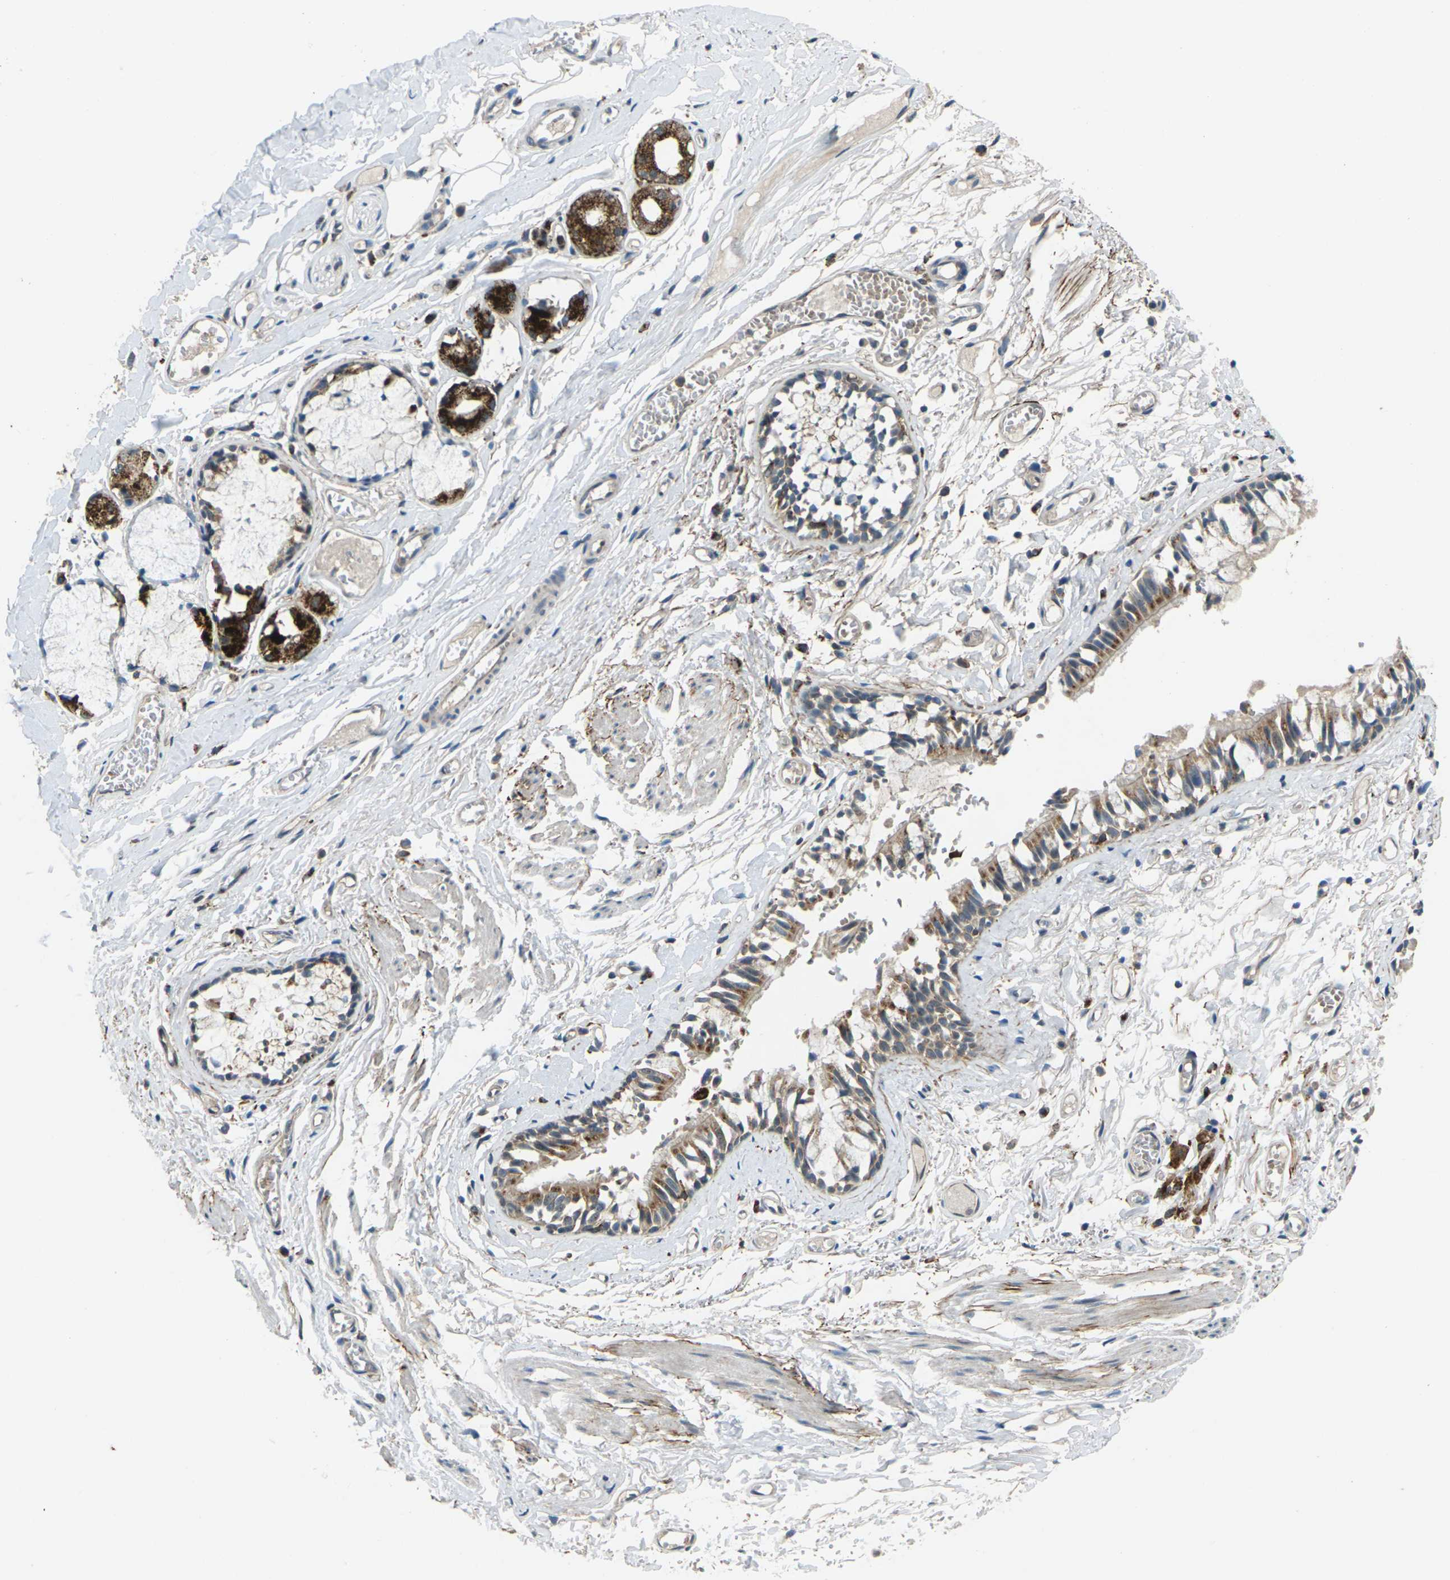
{"staining": {"intensity": "moderate", "quantity": ">75%", "location": "cytoplasmic/membranous"}, "tissue": "bronchus", "cell_type": "Respiratory epithelial cells", "image_type": "normal", "snomed": [{"axis": "morphology", "description": "Normal tissue, NOS"}, {"axis": "morphology", "description": "Inflammation, NOS"}, {"axis": "topography", "description": "Cartilage tissue"}, {"axis": "topography", "description": "Lung"}], "caption": "Human bronchus stained with a brown dye exhibits moderate cytoplasmic/membranous positive positivity in about >75% of respiratory epithelial cells.", "gene": "SLC31A2", "patient": {"sex": "male", "age": 71}}